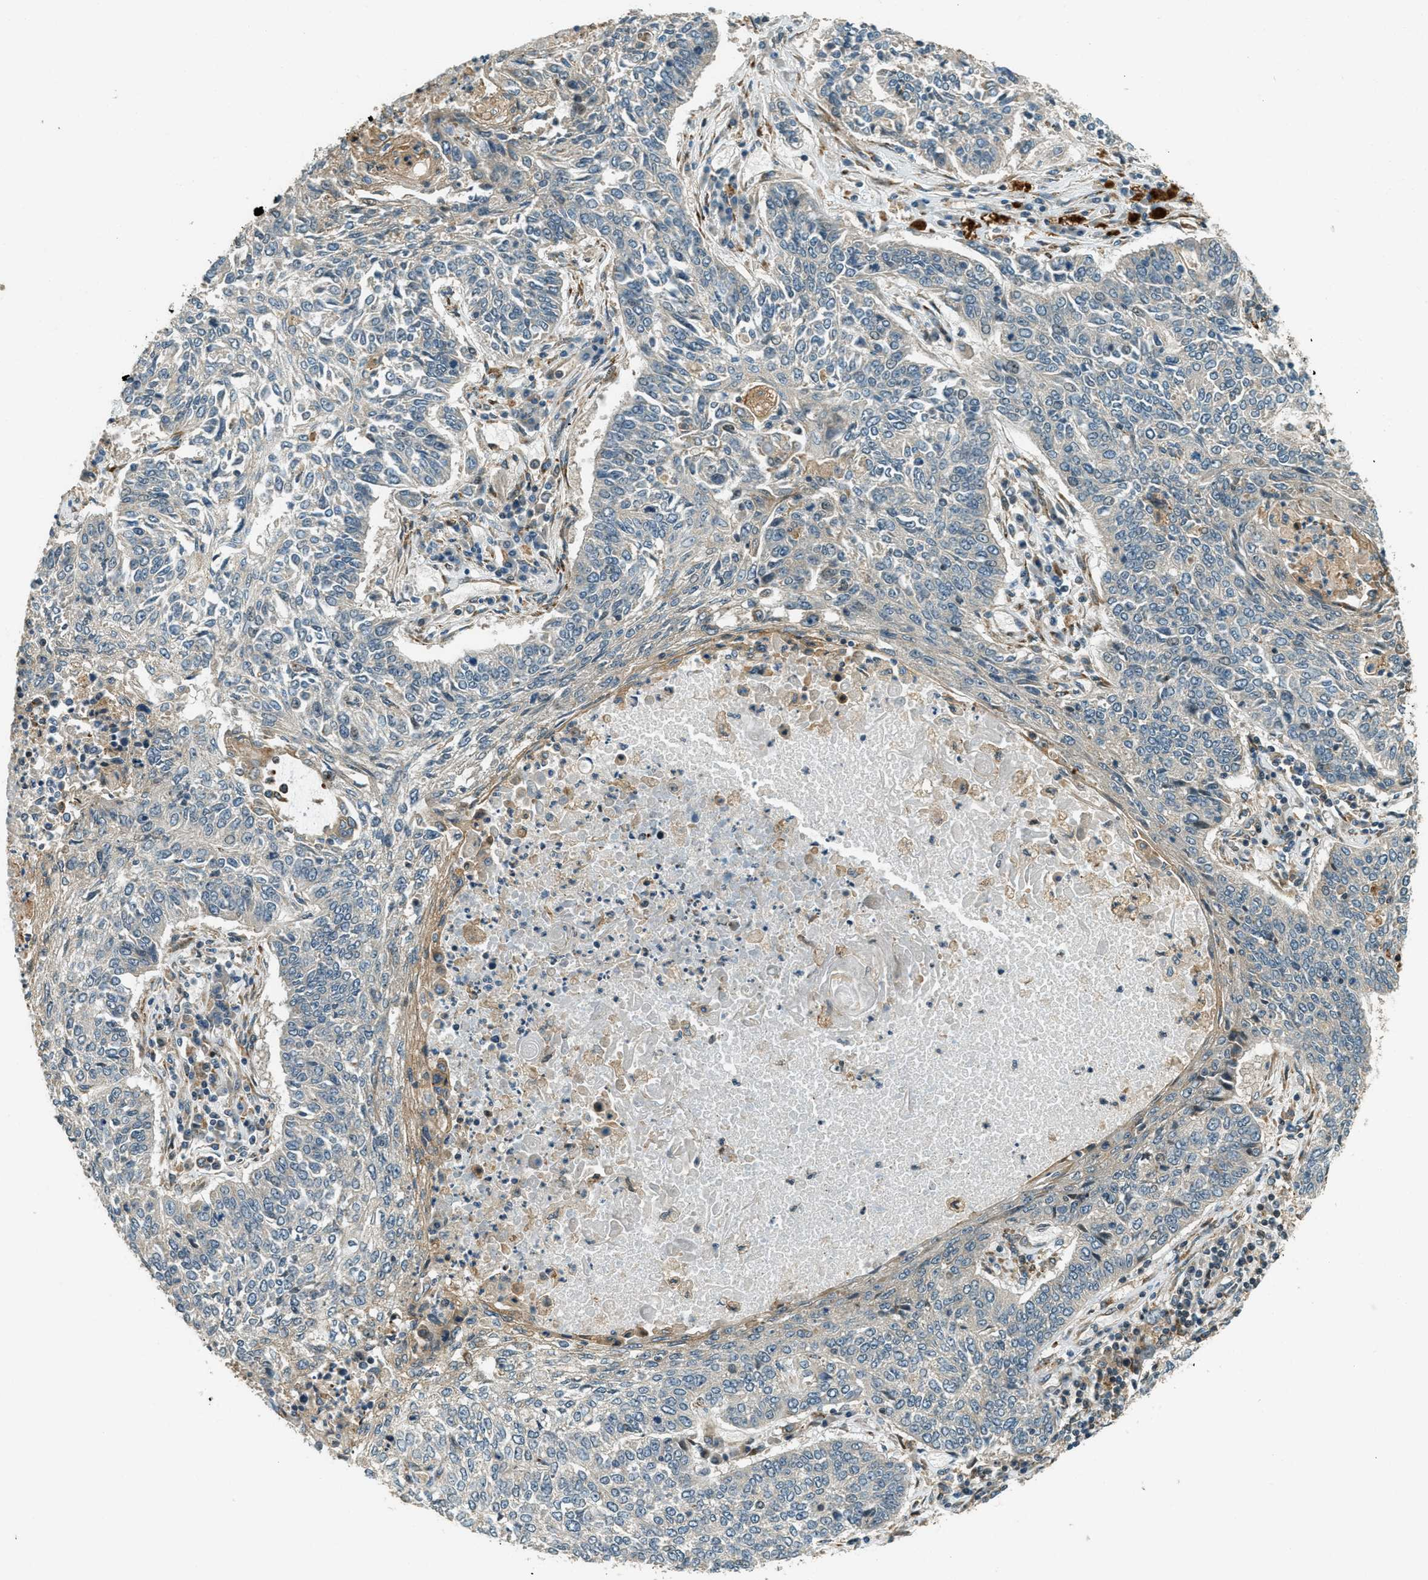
{"staining": {"intensity": "weak", "quantity": "<25%", "location": "cytoplasmic/membranous"}, "tissue": "lung cancer", "cell_type": "Tumor cells", "image_type": "cancer", "snomed": [{"axis": "morphology", "description": "Normal tissue, NOS"}, {"axis": "morphology", "description": "Squamous cell carcinoma, NOS"}, {"axis": "topography", "description": "Cartilage tissue"}, {"axis": "topography", "description": "Bronchus"}, {"axis": "topography", "description": "Lung"}], "caption": "Immunohistochemical staining of lung cancer (squamous cell carcinoma) reveals no significant staining in tumor cells. (DAB immunohistochemistry, high magnification).", "gene": "PTPN23", "patient": {"sex": "female", "age": 49}}